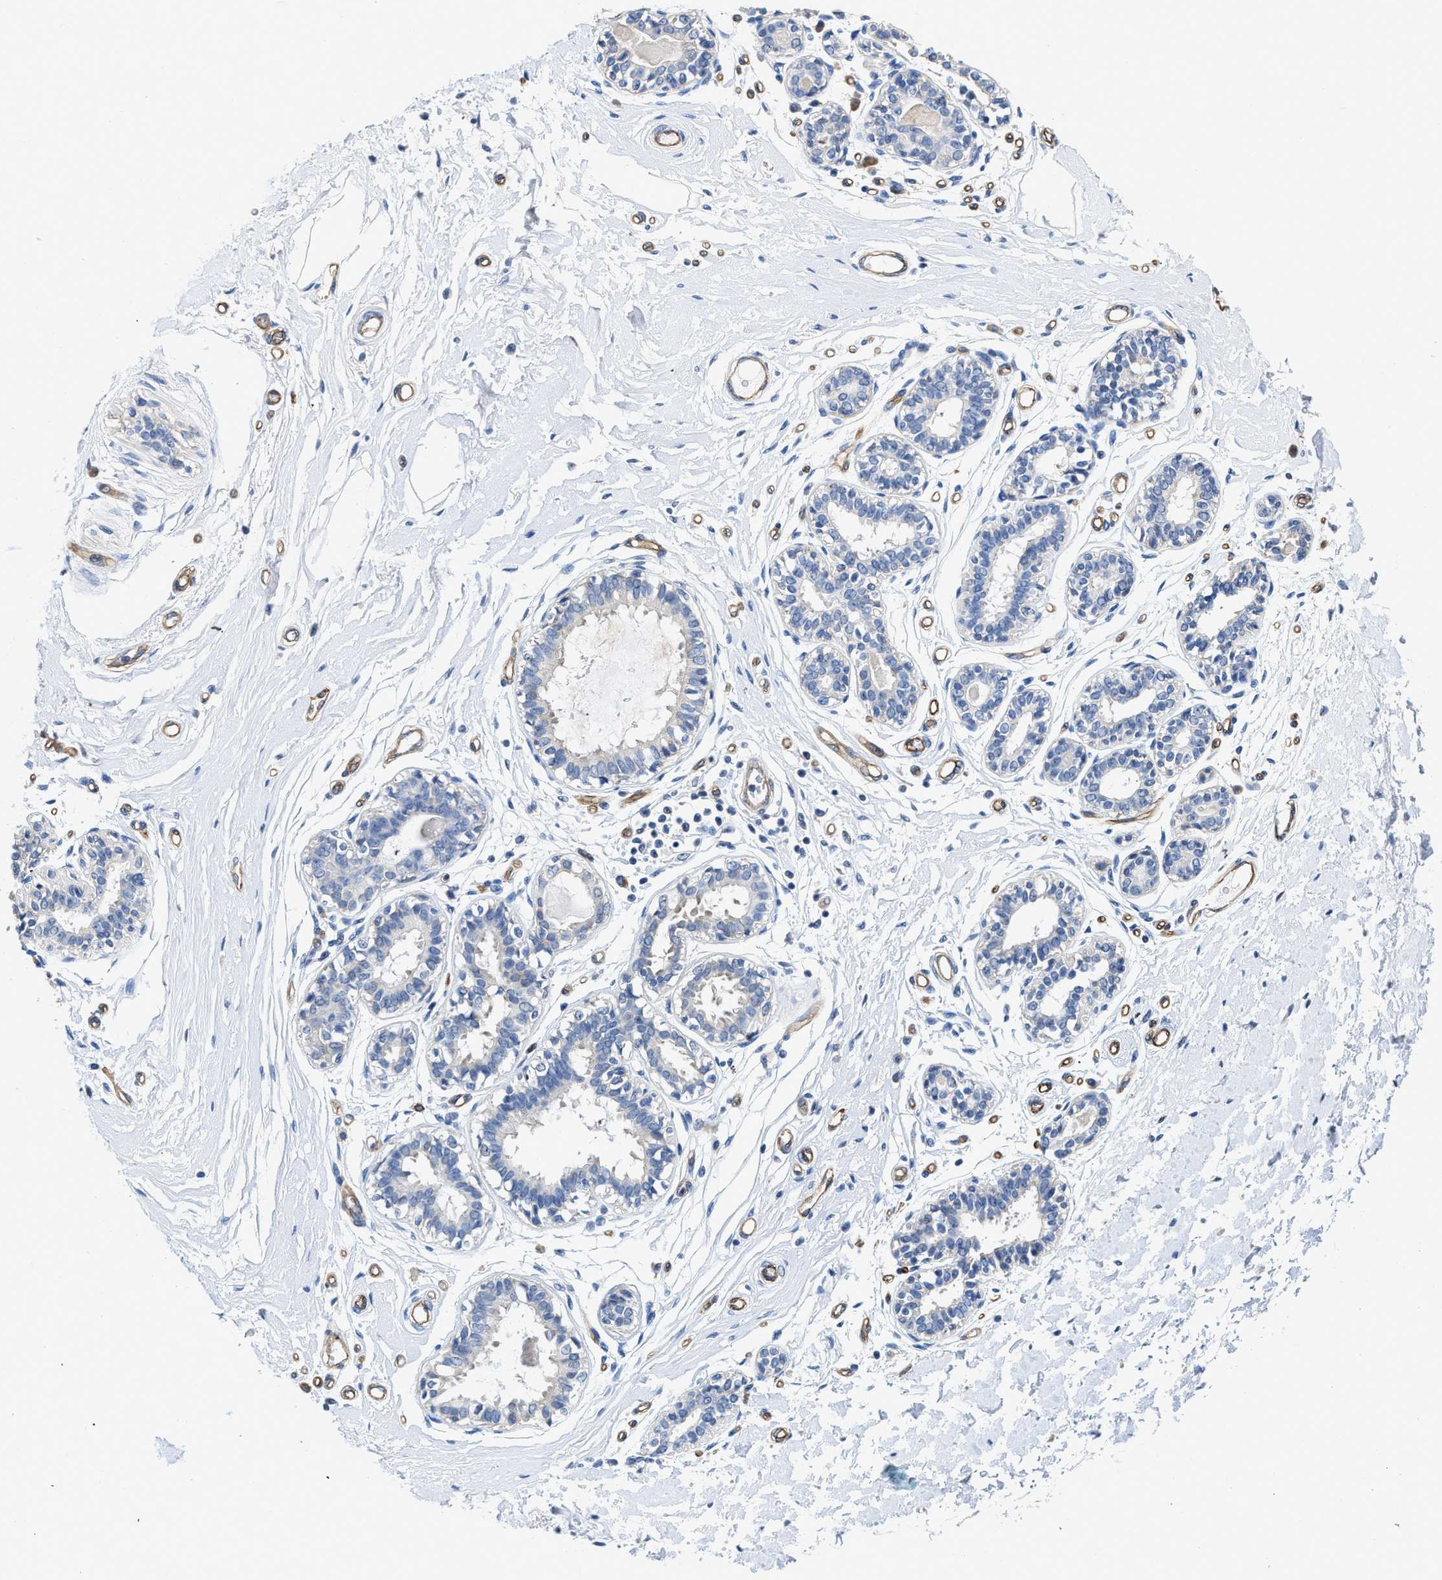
{"staining": {"intensity": "negative", "quantity": "none", "location": "none"}, "tissue": "breast", "cell_type": "Adipocytes", "image_type": "normal", "snomed": [{"axis": "morphology", "description": "Normal tissue, NOS"}, {"axis": "morphology", "description": "Lobular carcinoma"}, {"axis": "topography", "description": "Breast"}], "caption": "This image is of unremarkable breast stained with immunohistochemistry to label a protein in brown with the nuclei are counter-stained blue. There is no positivity in adipocytes.", "gene": "C22orf42", "patient": {"sex": "female", "age": 59}}